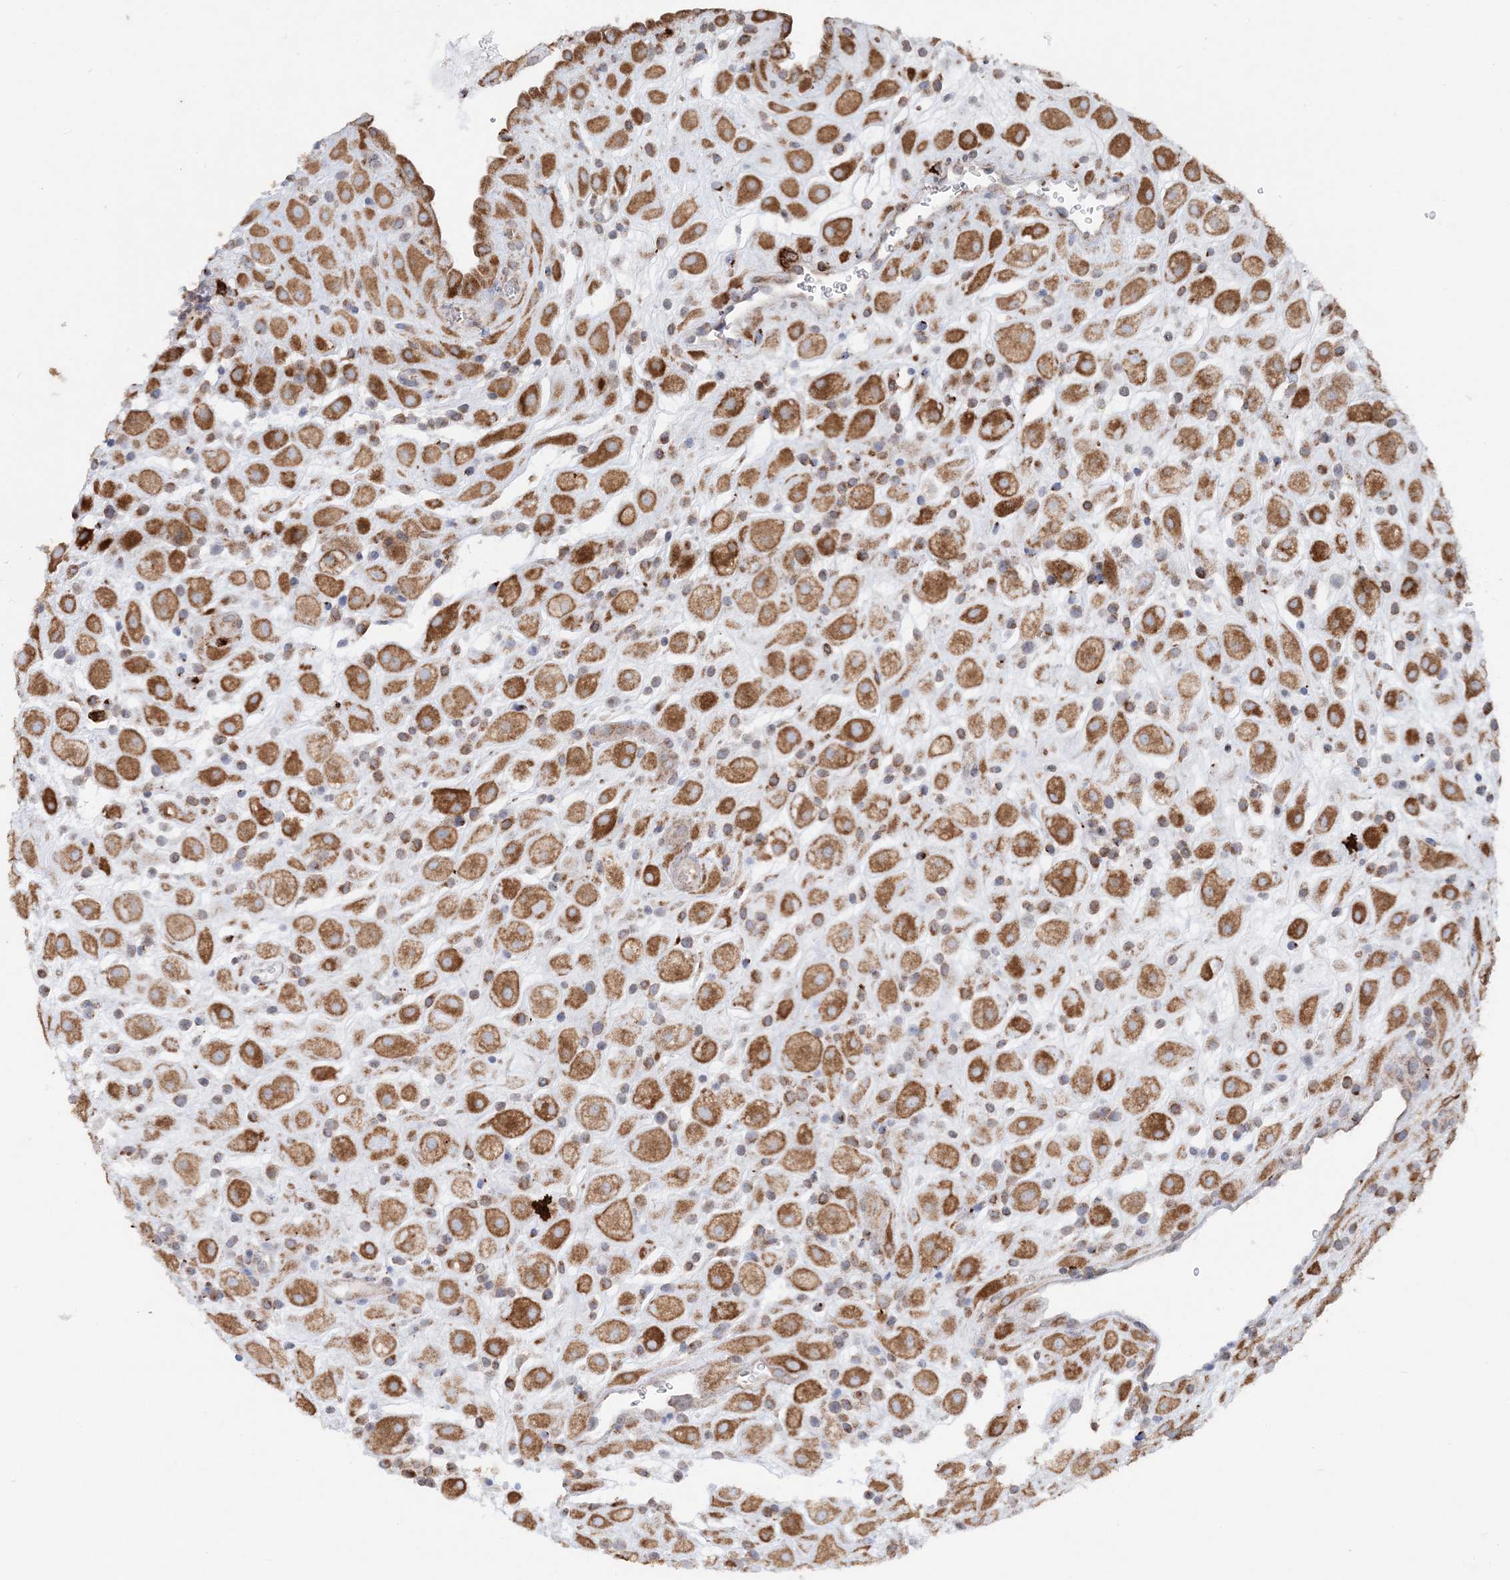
{"staining": {"intensity": "strong", "quantity": ">75%", "location": "cytoplasmic/membranous"}, "tissue": "placenta", "cell_type": "Decidual cells", "image_type": "normal", "snomed": [{"axis": "morphology", "description": "Normal tissue, NOS"}, {"axis": "topography", "description": "Placenta"}], "caption": "Immunohistochemistry image of unremarkable placenta: human placenta stained using IHC demonstrates high levels of strong protein expression localized specifically in the cytoplasmic/membranous of decidual cells, appearing as a cytoplasmic/membranous brown color.", "gene": "TMED10", "patient": {"sex": "female", "age": 35}}